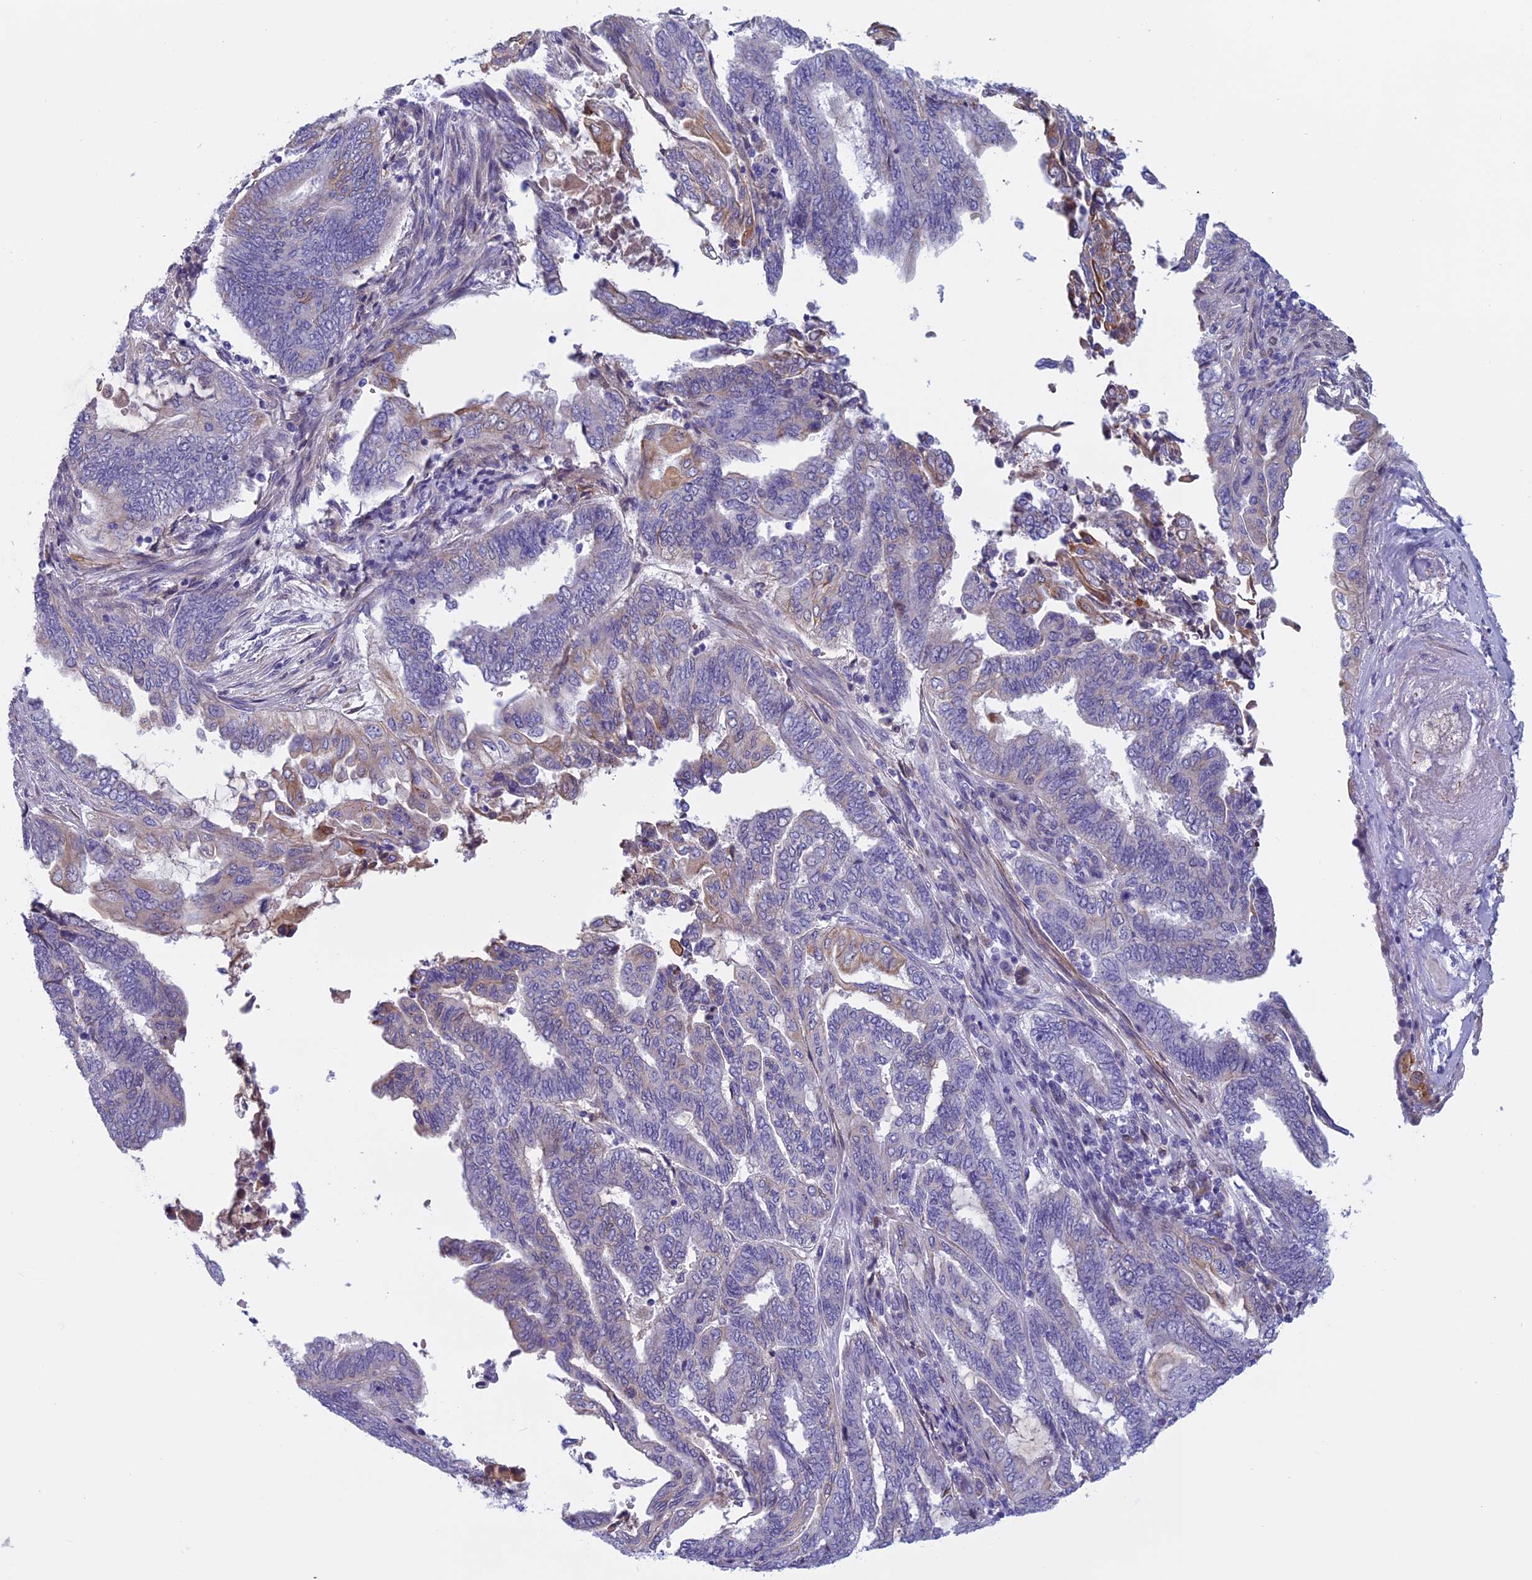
{"staining": {"intensity": "moderate", "quantity": "<25%", "location": "cytoplasmic/membranous"}, "tissue": "endometrial cancer", "cell_type": "Tumor cells", "image_type": "cancer", "snomed": [{"axis": "morphology", "description": "Adenocarcinoma, NOS"}, {"axis": "topography", "description": "Uterus"}, {"axis": "topography", "description": "Endometrium"}], "caption": "A high-resolution image shows immunohistochemistry (IHC) staining of endometrial cancer, which exhibits moderate cytoplasmic/membranous staining in about <25% of tumor cells.", "gene": "ANGPTL2", "patient": {"sex": "female", "age": 70}}